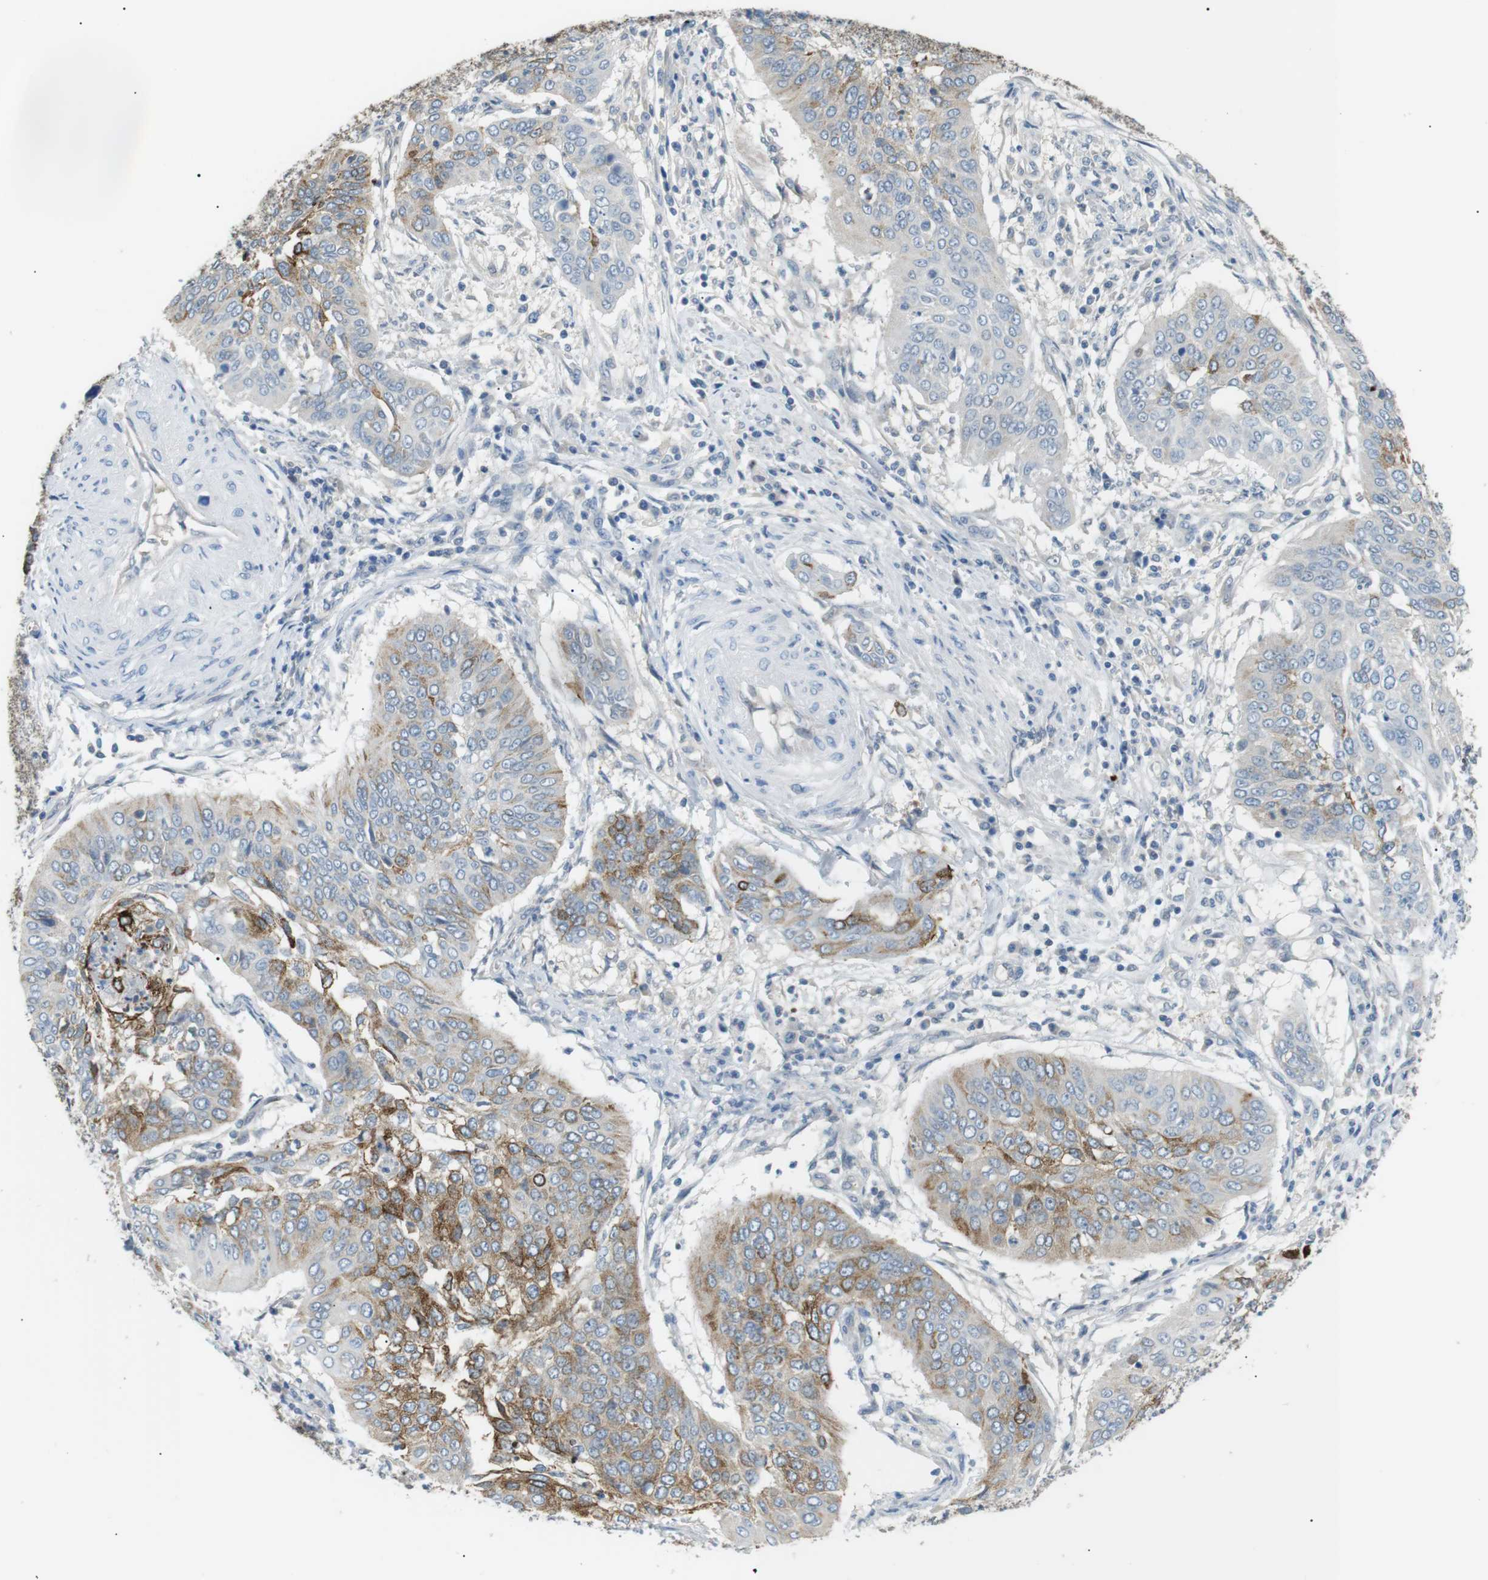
{"staining": {"intensity": "moderate", "quantity": "25%-75%", "location": "cytoplasmic/membranous"}, "tissue": "cervical cancer", "cell_type": "Tumor cells", "image_type": "cancer", "snomed": [{"axis": "morphology", "description": "Normal tissue, NOS"}, {"axis": "morphology", "description": "Squamous cell carcinoma, NOS"}, {"axis": "topography", "description": "Cervix"}], "caption": "Protein staining of cervical cancer (squamous cell carcinoma) tissue exhibits moderate cytoplasmic/membranous staining in approximately 25%-75% of tumor cells. The staining was performed using DAB to visualize the protein expression in brown, while the nuclei were stained in blue with hematoxylin (Magnification: 20x).", "gene": "CDH26", "patient": {"sex": "female", "age": 39}}